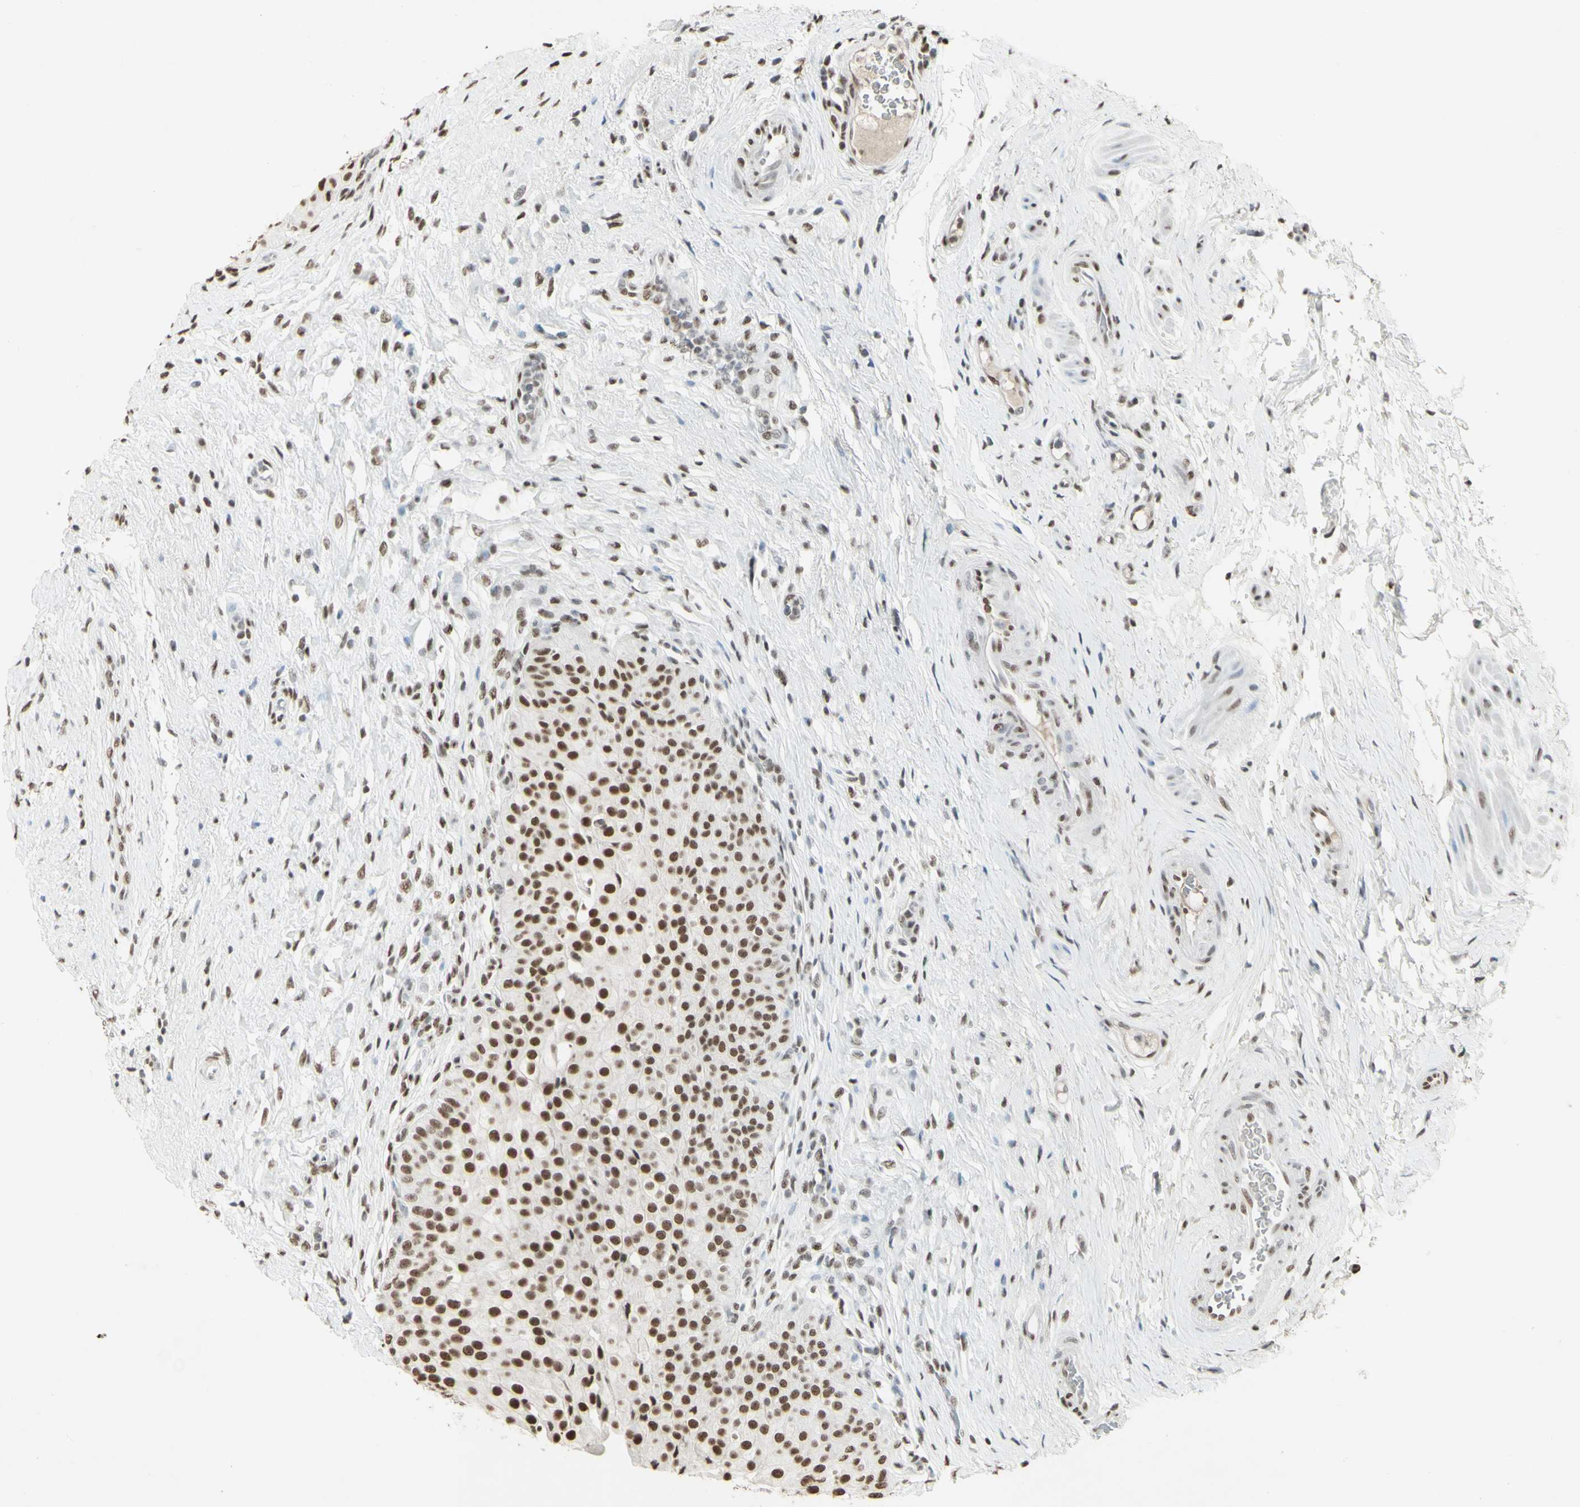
{"staining": {"intensity": "strong", "quantity": ">75%", "location": "nuclear"}, "tissue": "urinary bladder", "cell_type": "Urothelial cells", "image_type": "normal", "snomed": [{"axis": "morphology", "description": "Normal tissue, NOS"}, {"axis": "morphology", "description": "Urothelial carcinoma, High grade"}, {"axis": "topography", "description": "Urinary bladder"}], "caption": "Immunohistochemistry (IHC) (DAB) staining of normal urinary bladder reveals strong nuclear protein expression in approximately >75% of urothelial cells. The protein of interest is stained brown, and the nuclei are stained in blue (DAB IHC with brightfield microscopy, high magnification).", "gene": "TRIM28", "patient": {"sex": "male", "age": 46}}